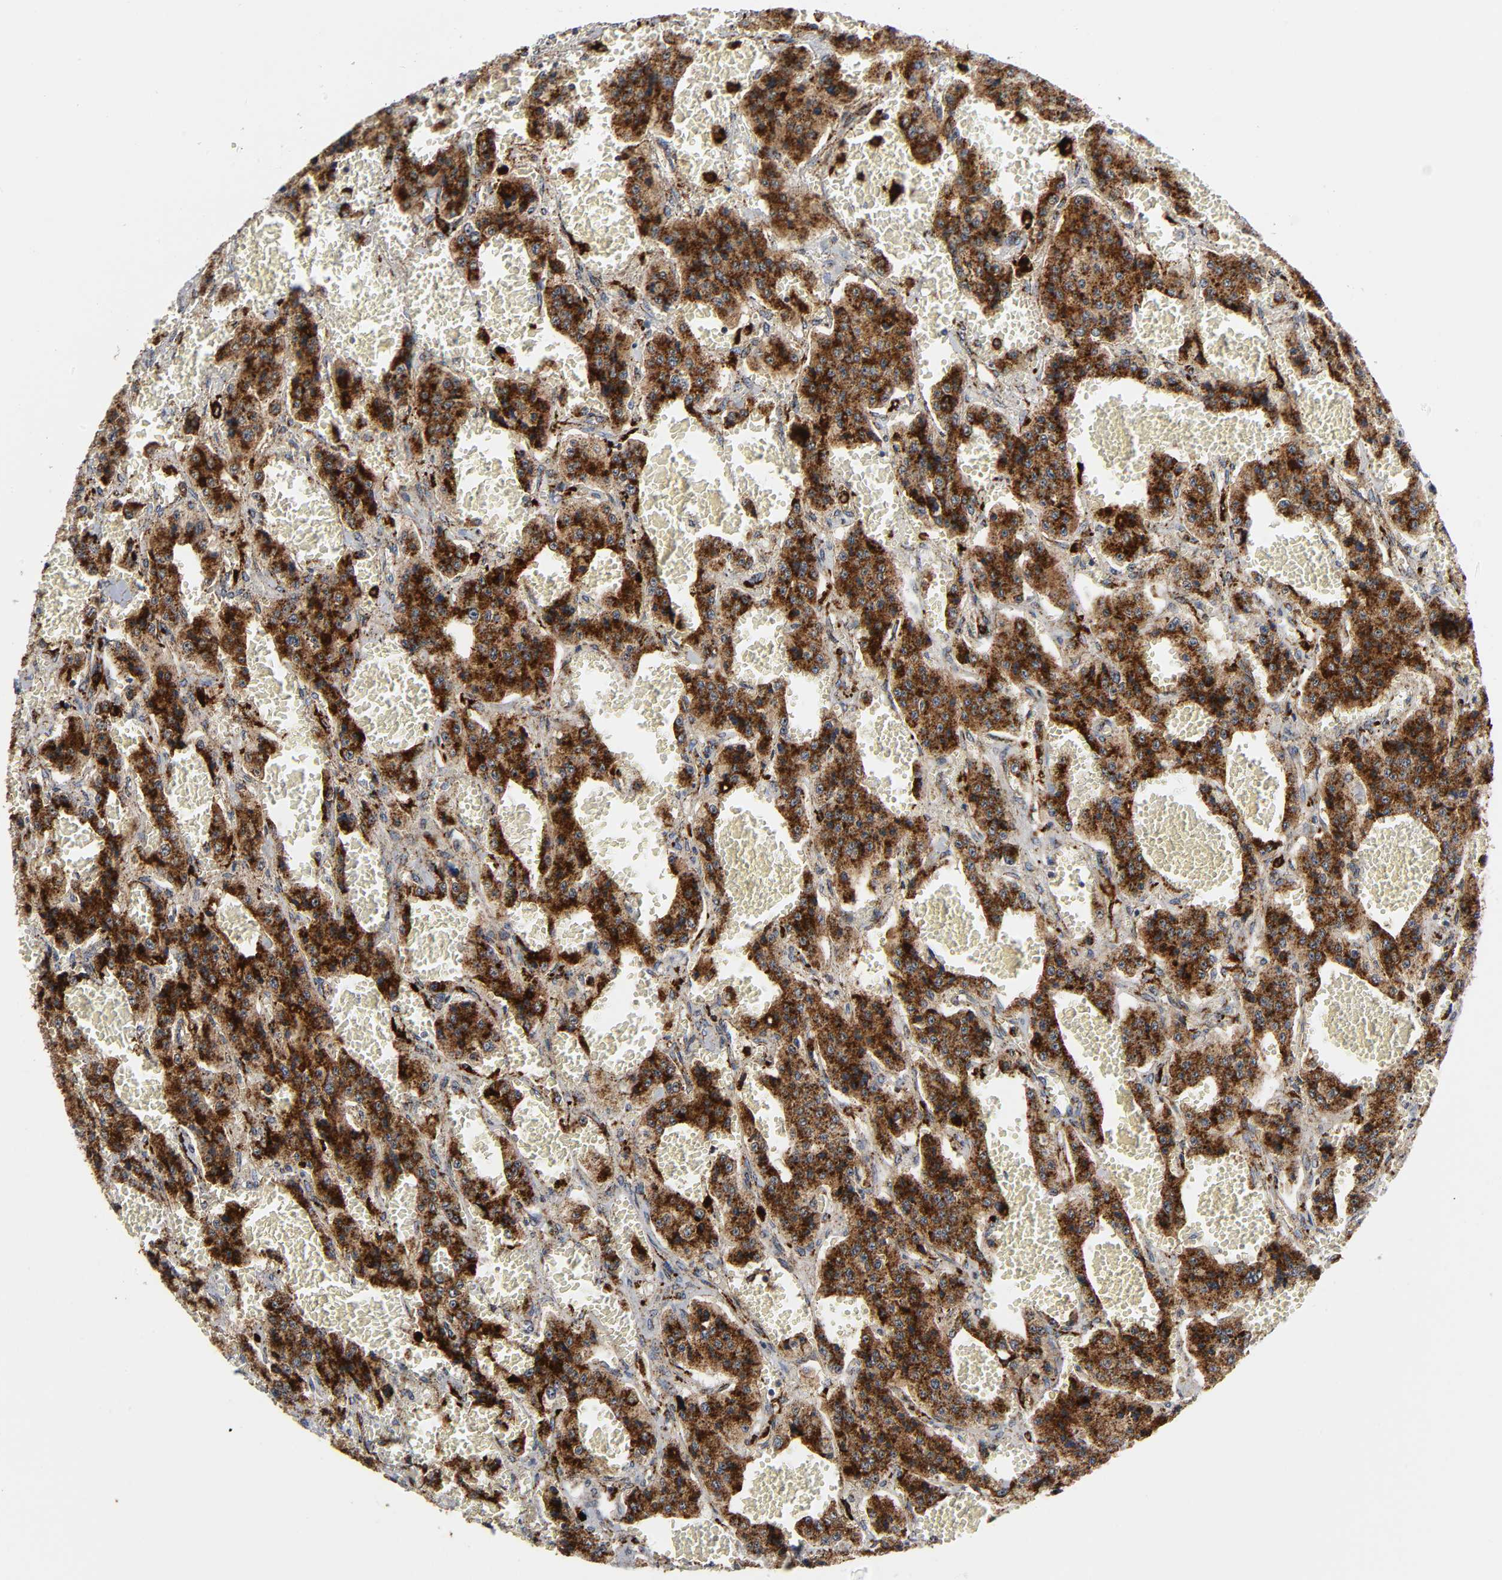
{"staining": {"intensity": "strong", "quantity": ">75%", "location": "cytoplasmic/membranous"}, "tissue": "carcinoid", "cell_type": "Tumor cells", "image_type": "cancer", "snomed": [{"axis": "morphology", "description": "Carcinoid, malignant, NOS"}, {"axis": "topography", "description": "Small intestine"}], "caption": "A brown stain labels strong cytoplasmic/membranous positivity of a protein in human carcinoid (malignant) tumor cells.", "gene": "PSAP", "patient": {"sex": "male", "age": 52}}